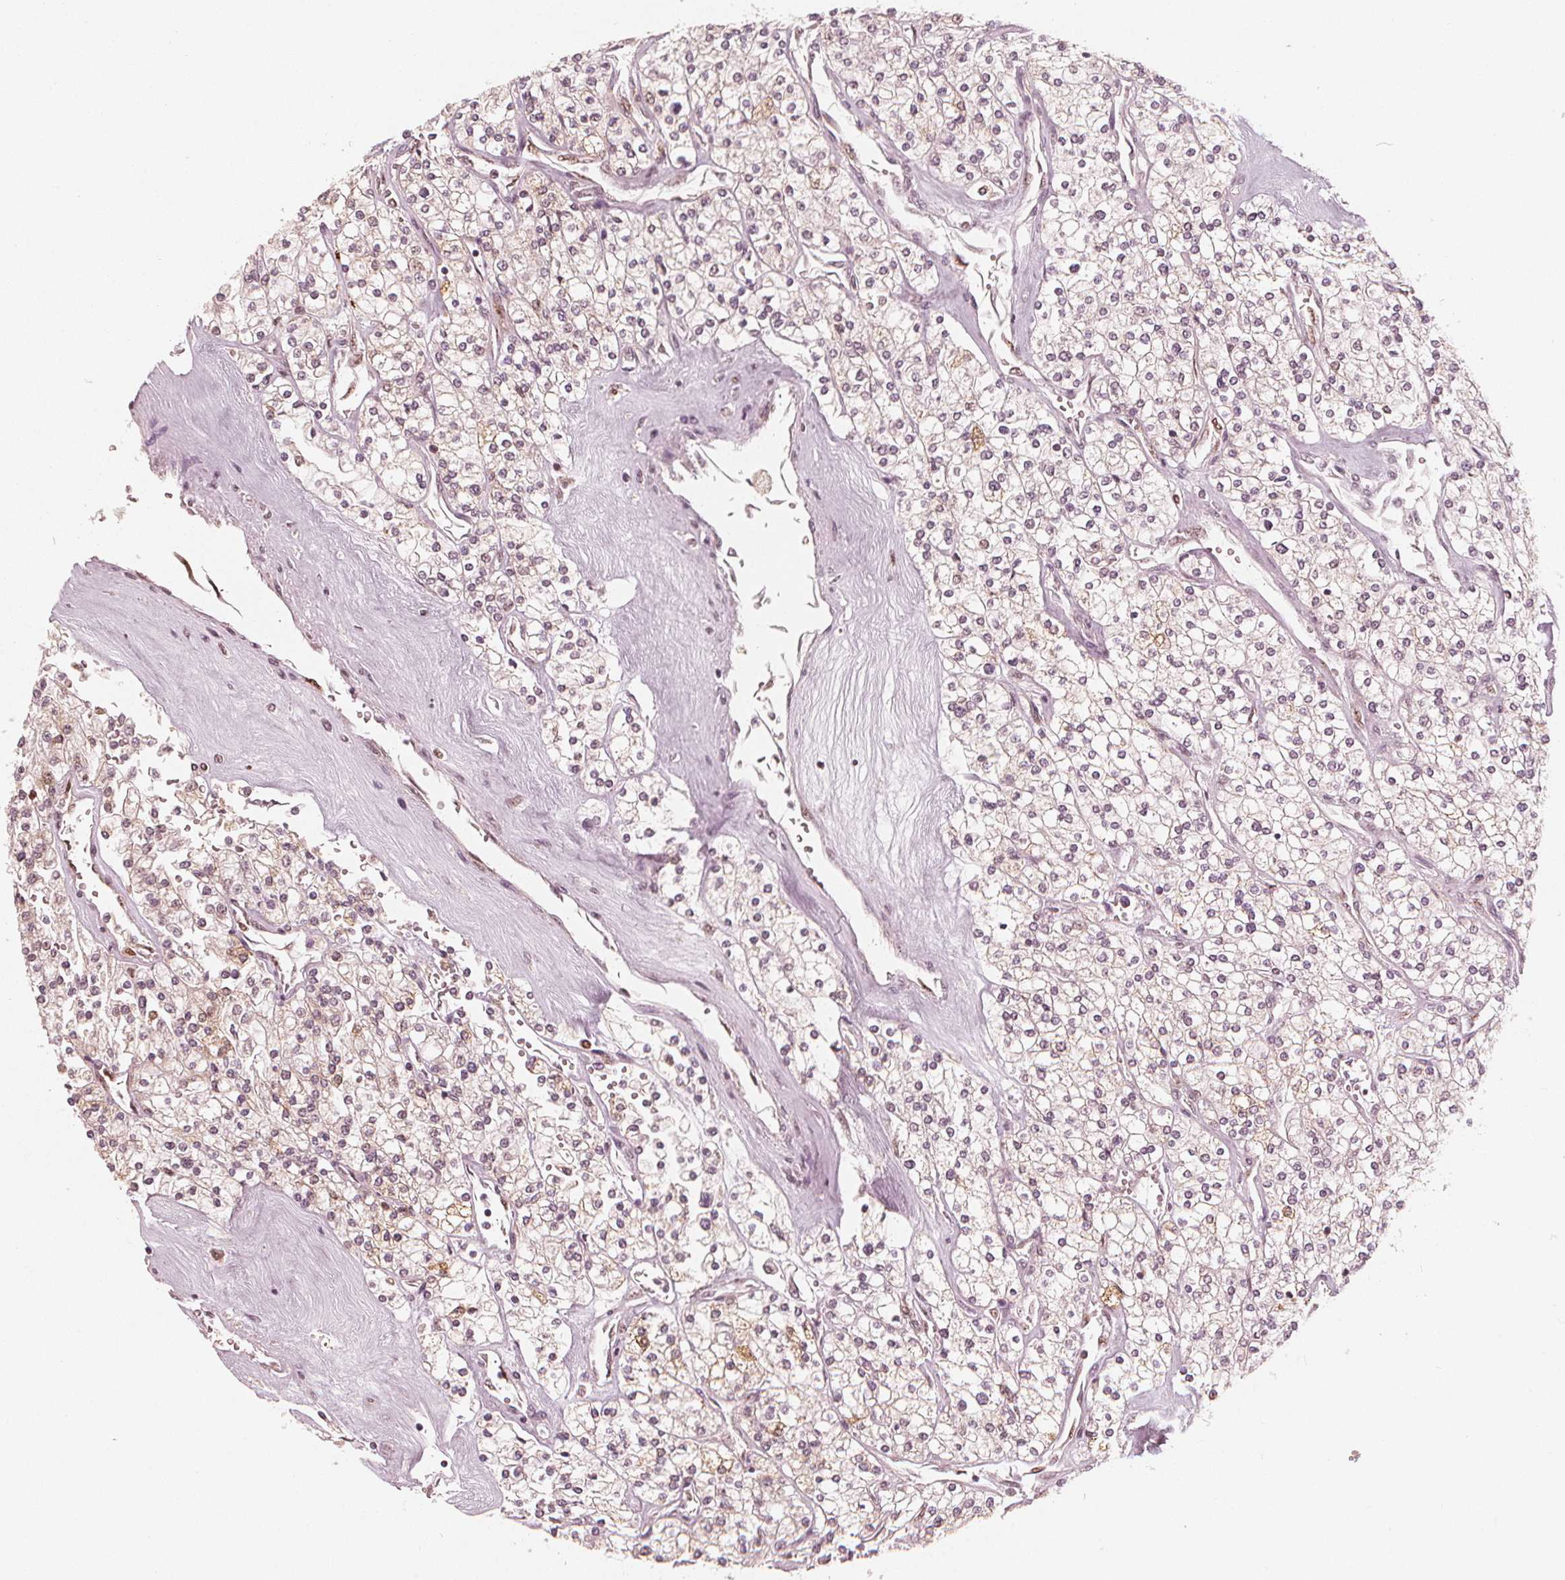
{"staining": {"intensity": "negative", "quantity": "none", "location": "none"}, "tissue": "renal cancer", "cell_type": "Tumor cells", "image_type": "cancer", "snomed": [{"axis": "morphology", "description": "Adenocarcinoma, NOS"}, {"axis": "topography", "description": "Kidney"}], "caption": "Protein analysis of renal adenocarcinoma displays no significant positivity in tumor cells.", "gene": "SQSTM1", "patient": {"sex": "male", "age": 80}}